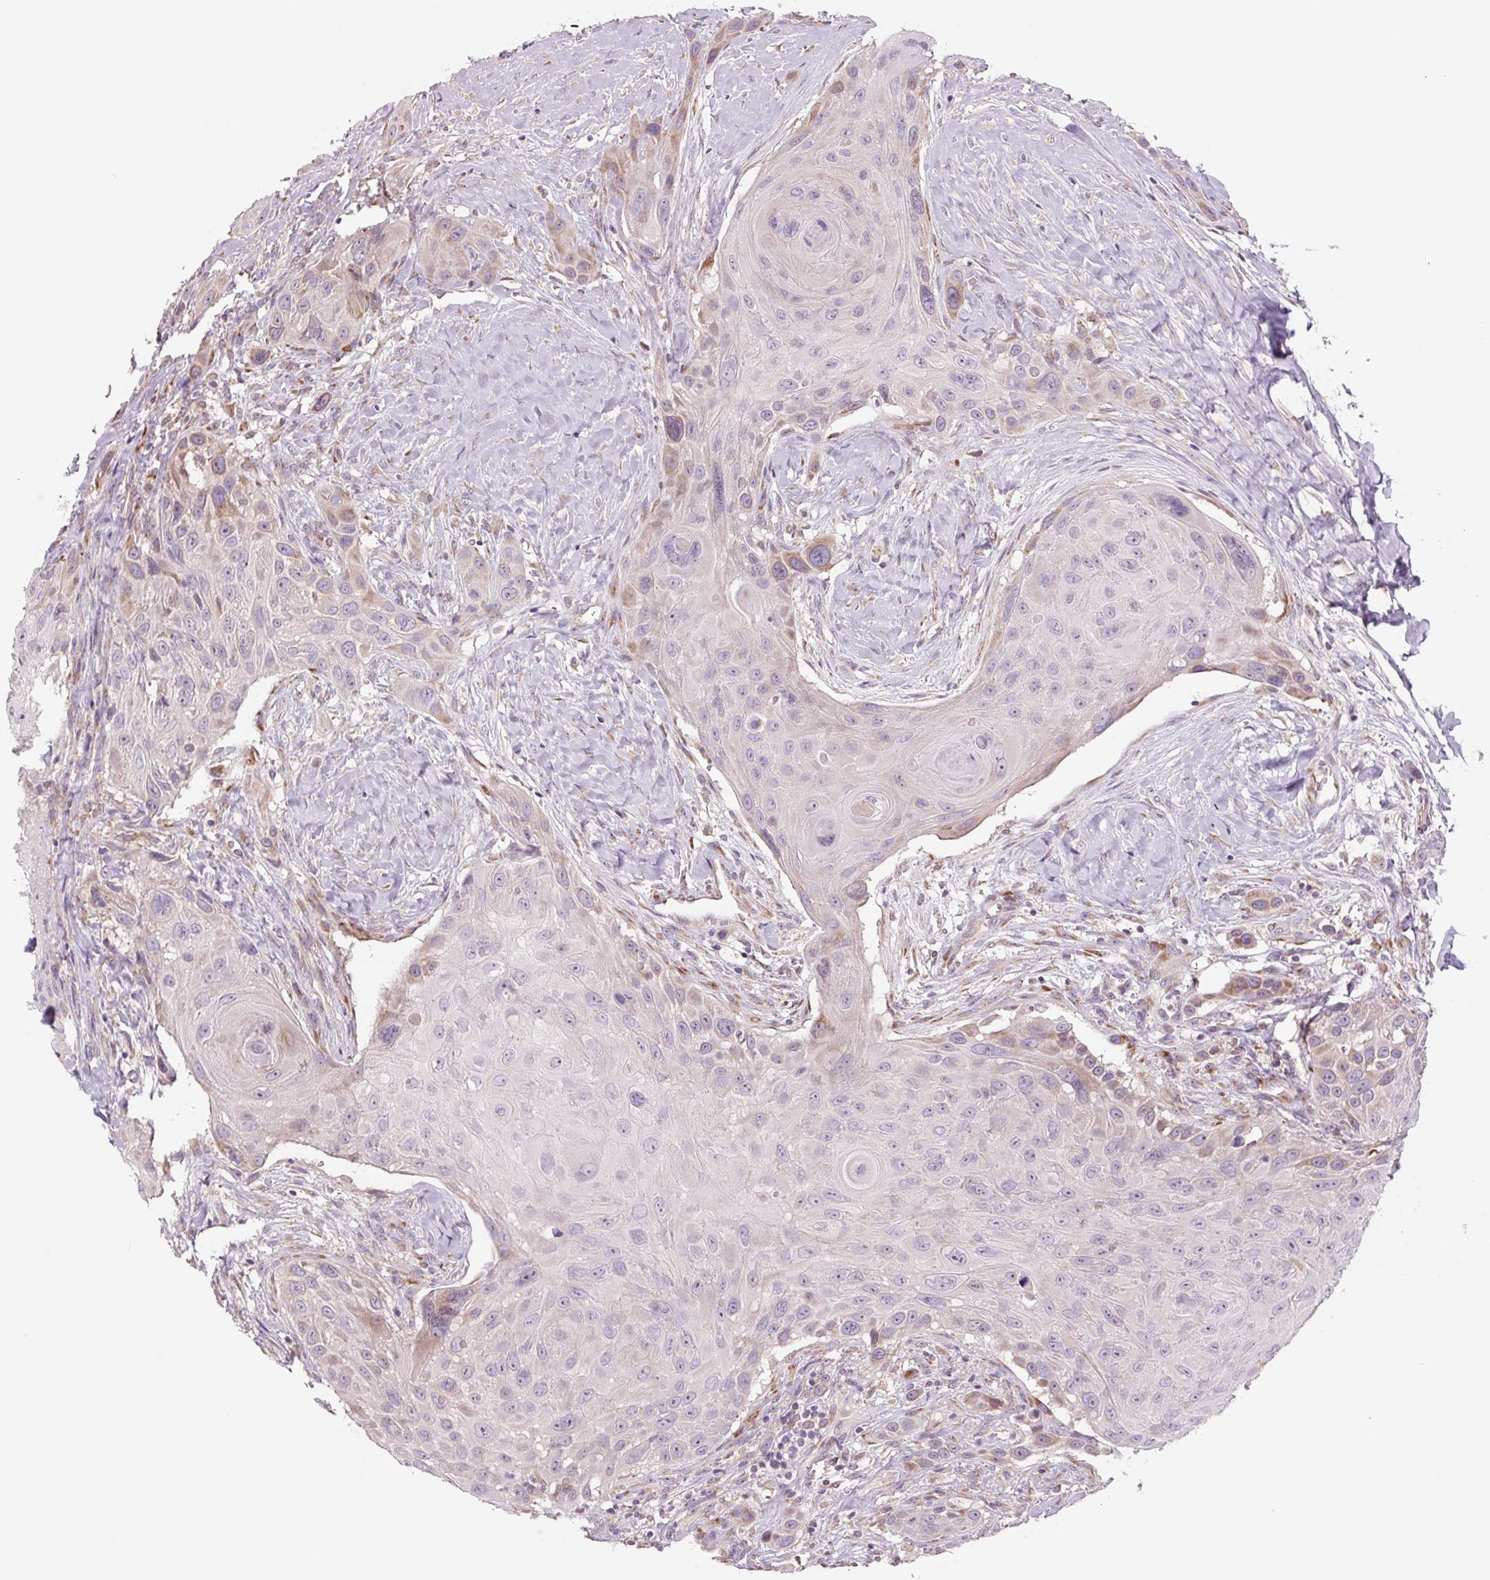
{"staining": {"intensity": "moderate", "quantity": "<25%", "location": "cytoplasmic/membranous"}, "tissue": "head and neck cancer", "cell_type": "Tumor cells", "image_type": "cancer", "snomed": [{"axis": "morphology", "description": "Squamous cell carcinoma, NOS"}, {"axis": "topography", "description": "Head-Neck"}], "caption": "A micrograph of human head and neck squamous cell carcinoma stained for a protein demonstrates moderate cytoplasmic/membranous brown staining in tumor cells. (DAB (3,3'-diaminobenzidine) = brown stain, brightfield microscopy at high magnification).", "gene": "PLA2G4A", "patient": {"sex": "male", "age": 81}}